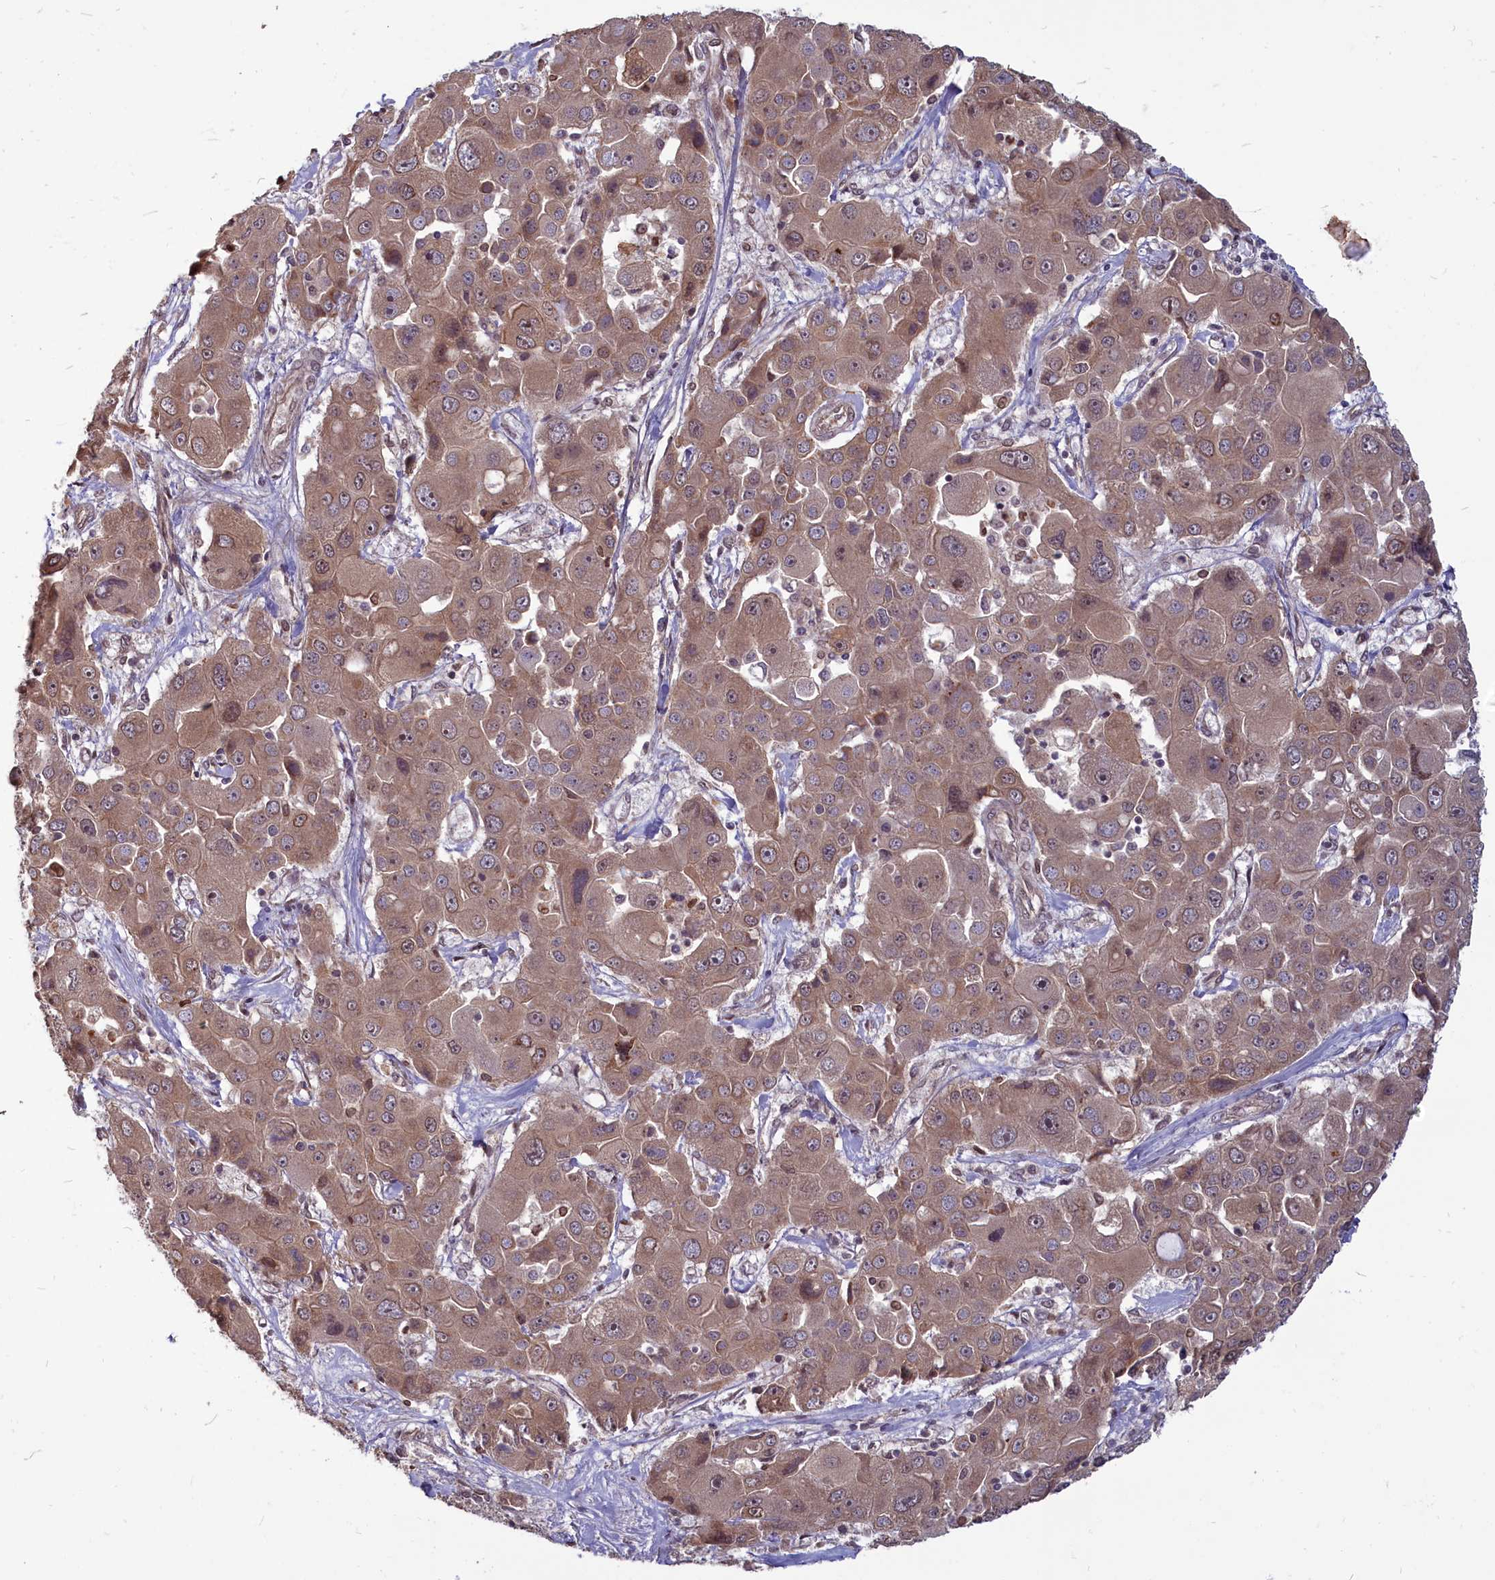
{"staining": {"intensity": "moderate", "quantity": ">75%", "location": "cytoplasmic/membranous,nuclear"}, "tissue": "liver cancer", "cell_type": "Tumor cells", "image_type": "cancer", "snomed": [{"axis": "morphology", "description": "Cholangiocarcinoma"}, {"axis": "topography", "description": "Liver"}], "caption": "High-power microscopy captured an IHC histopathology image of liver cancer, revealing moderate cytoplasmic/membranous and nuclear positivity in approximately >75% of tumor cells.", "gene": "MYCBP", "patient": {"sex": "male", "age": 67}}